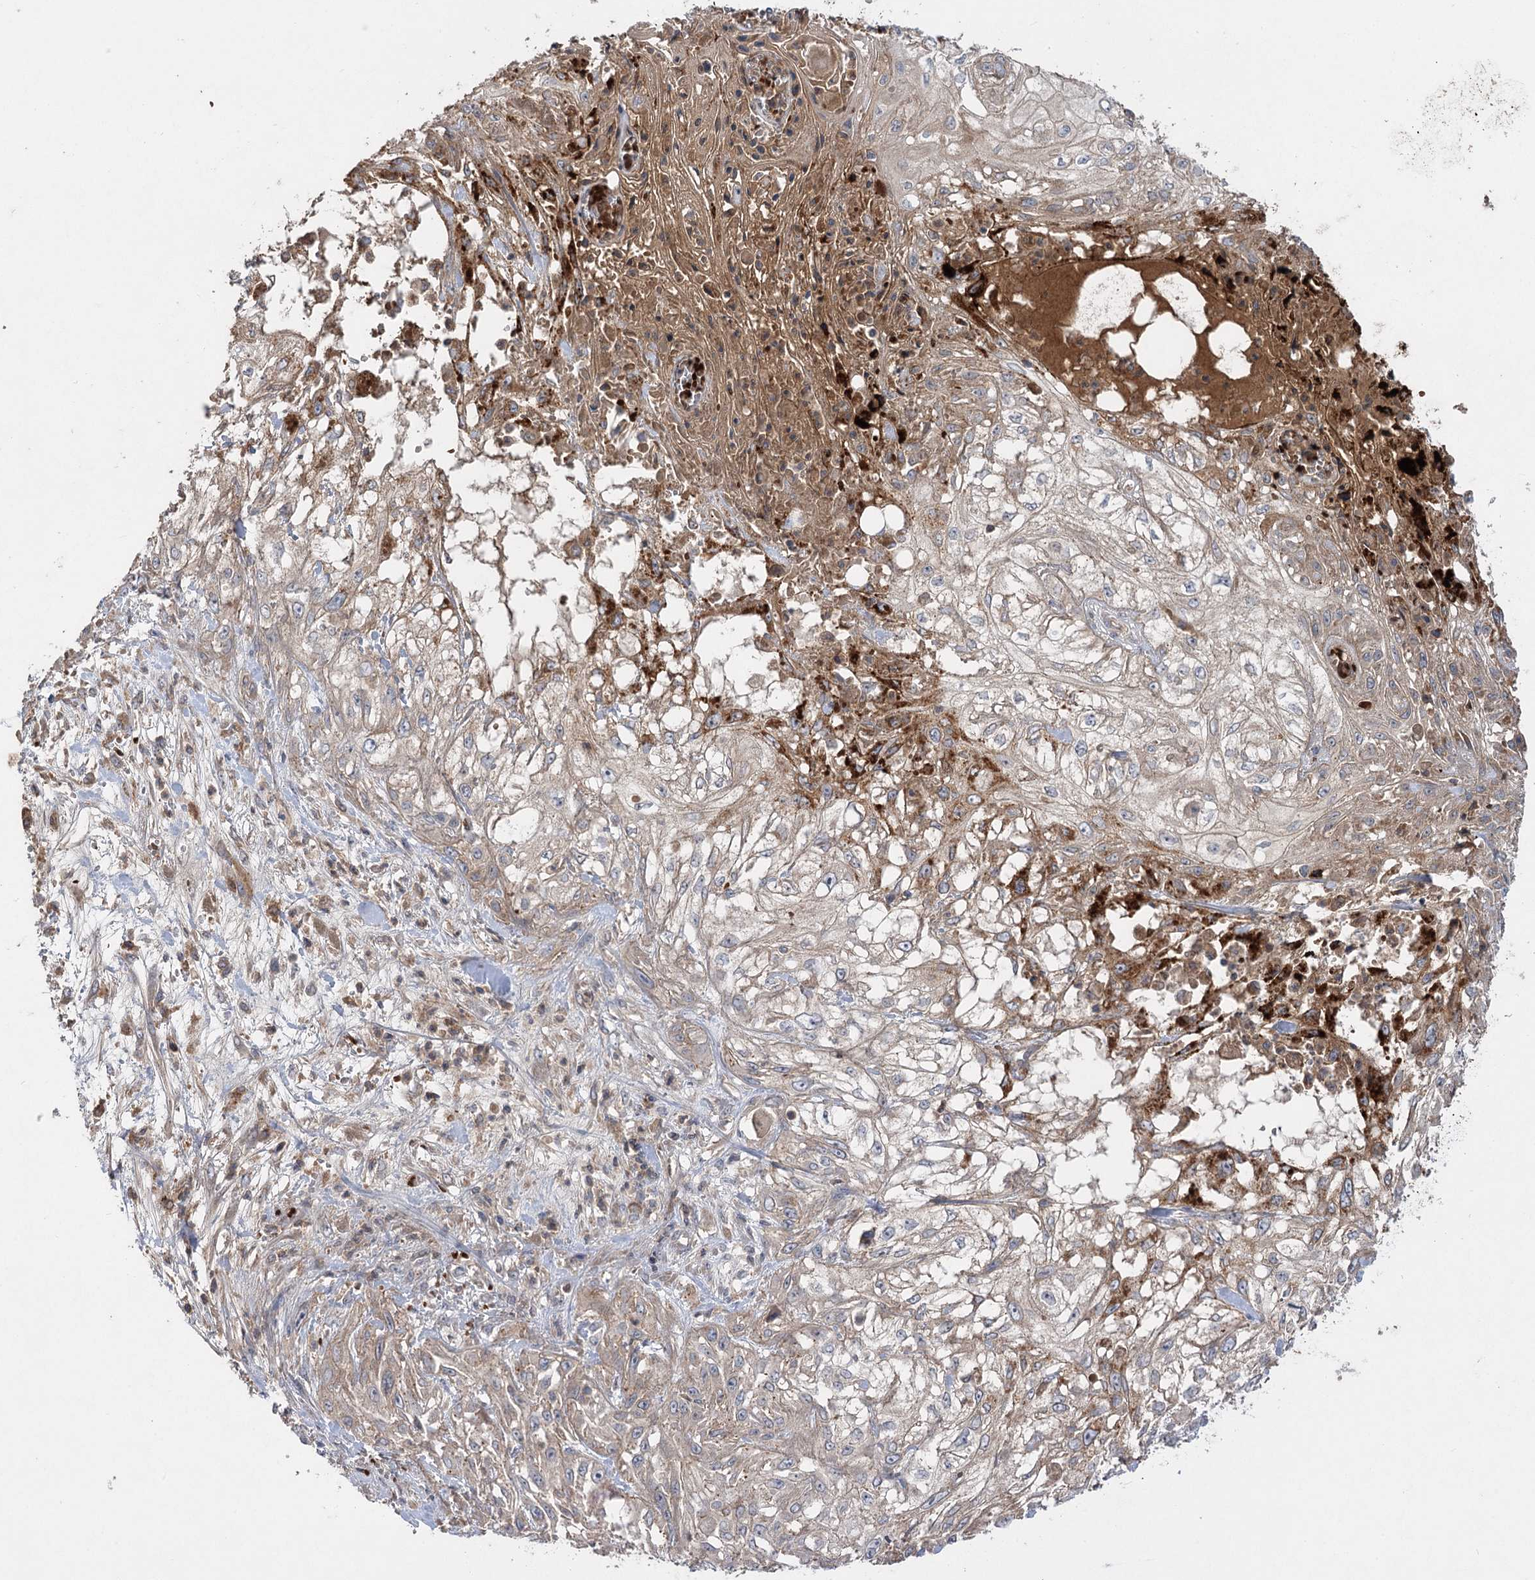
{"staining": {"intensity": "weak", "quantity": ">75%", "location": "cytoplasmic/membranous"}, "tissue": "skin cancer", "cell_type": "Tumor cells", "image_type": "cancer", "snomed": [{"axis": "morphology", "description": "Squamous cell carcinoma, NOS"}, {"axis": "morphology", "description": "Squamous cell carcinoma, metastatic, NOS"}, {"axis": "topography", "description": "Skin"}, {"axis": "topography", "description": "Lymph node"}], "caption": "A photomicrograph showing weak cytoplasmic/membranous staining in approximately >75% of tumor cells in skin metastatic squamous cell carcinoma, as visualized by brown immunohistochemical staining.", "gene": "KIAA0825", "patient": {"sex": "male", "age": 75}}